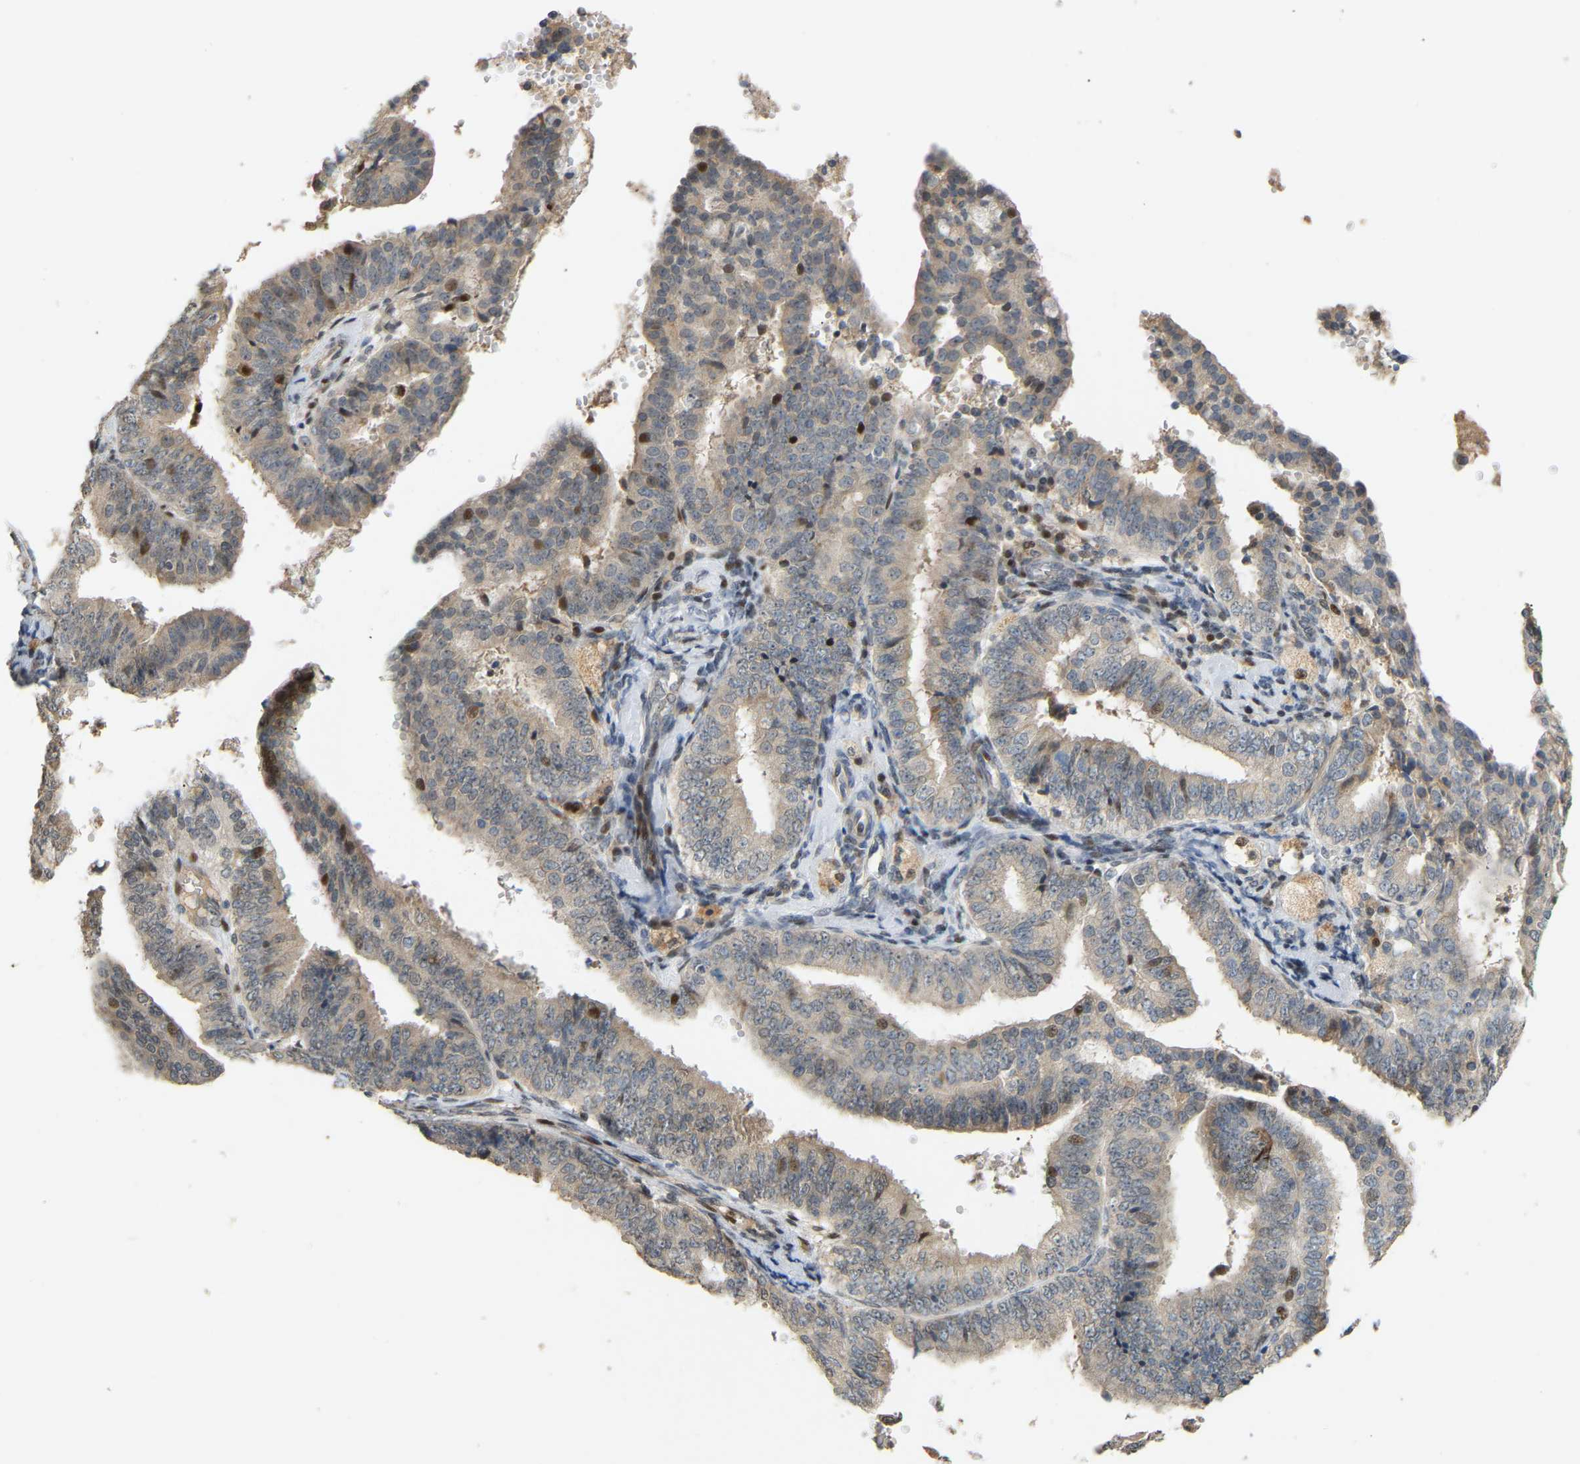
{"staining": {"intensity": "weak", "quantity": "<25%", "location": "nuclear"}, "tissue": "endometrial cancer", "cell_type": "Tumor cells", "image_type": "cancer", "snomed": [{"axis": "morphology", "description": "Adenocarcinoma, NOS"}, {"axis": "topography", "description": "Endometrium"}], "caption": "A high-resolution micrograph shows immunohistochemistry staining of endometrial adenocarcinoma, which displays no significant expression in tumor cells.", "gene": "PTPN4", "patient": {"sex": "female", "age": 63}}